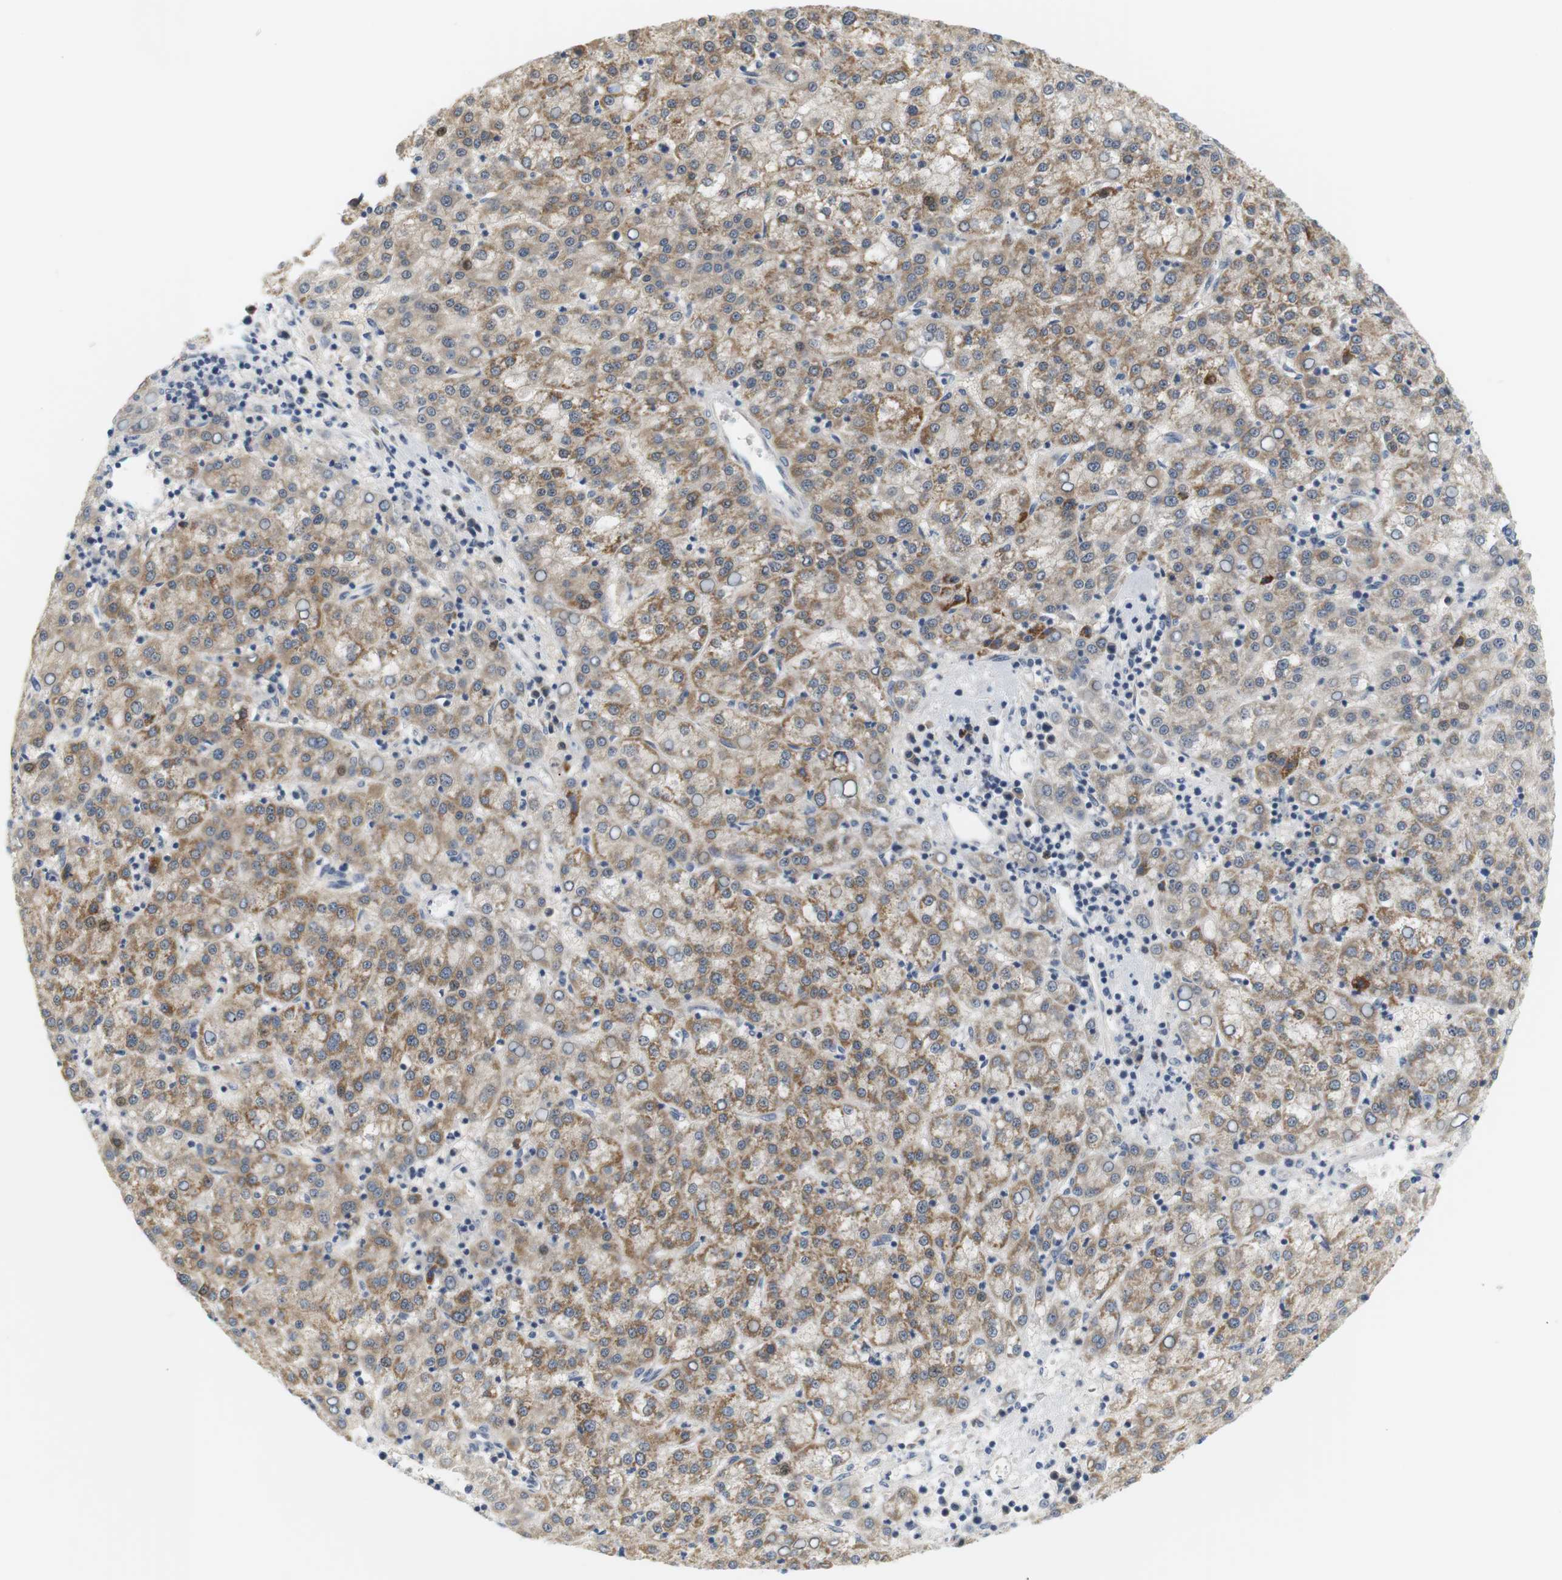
{"staining": {"intensity": "moderate", "quantity": ">75%", "location": "cytoplasmic/membranous"}, "tissue": "liver cancer", "cell_type": "Tumor cells", "image_type": "cancer", "snomed": [{"axis": "morphology", "description": "Carcinoma, Hepatocellular, NOS"}, {"axis": "topography", "description": "Liver"}], "caption": "The histopathology image exhibits staining of liver hepatocellular carcinoma, revealing moderate cytoplasmic/membranous protein positivity (brown color) within tumor cells.", "gene": "EVA1C", "patient": {"sex": "female", "age": 58}}